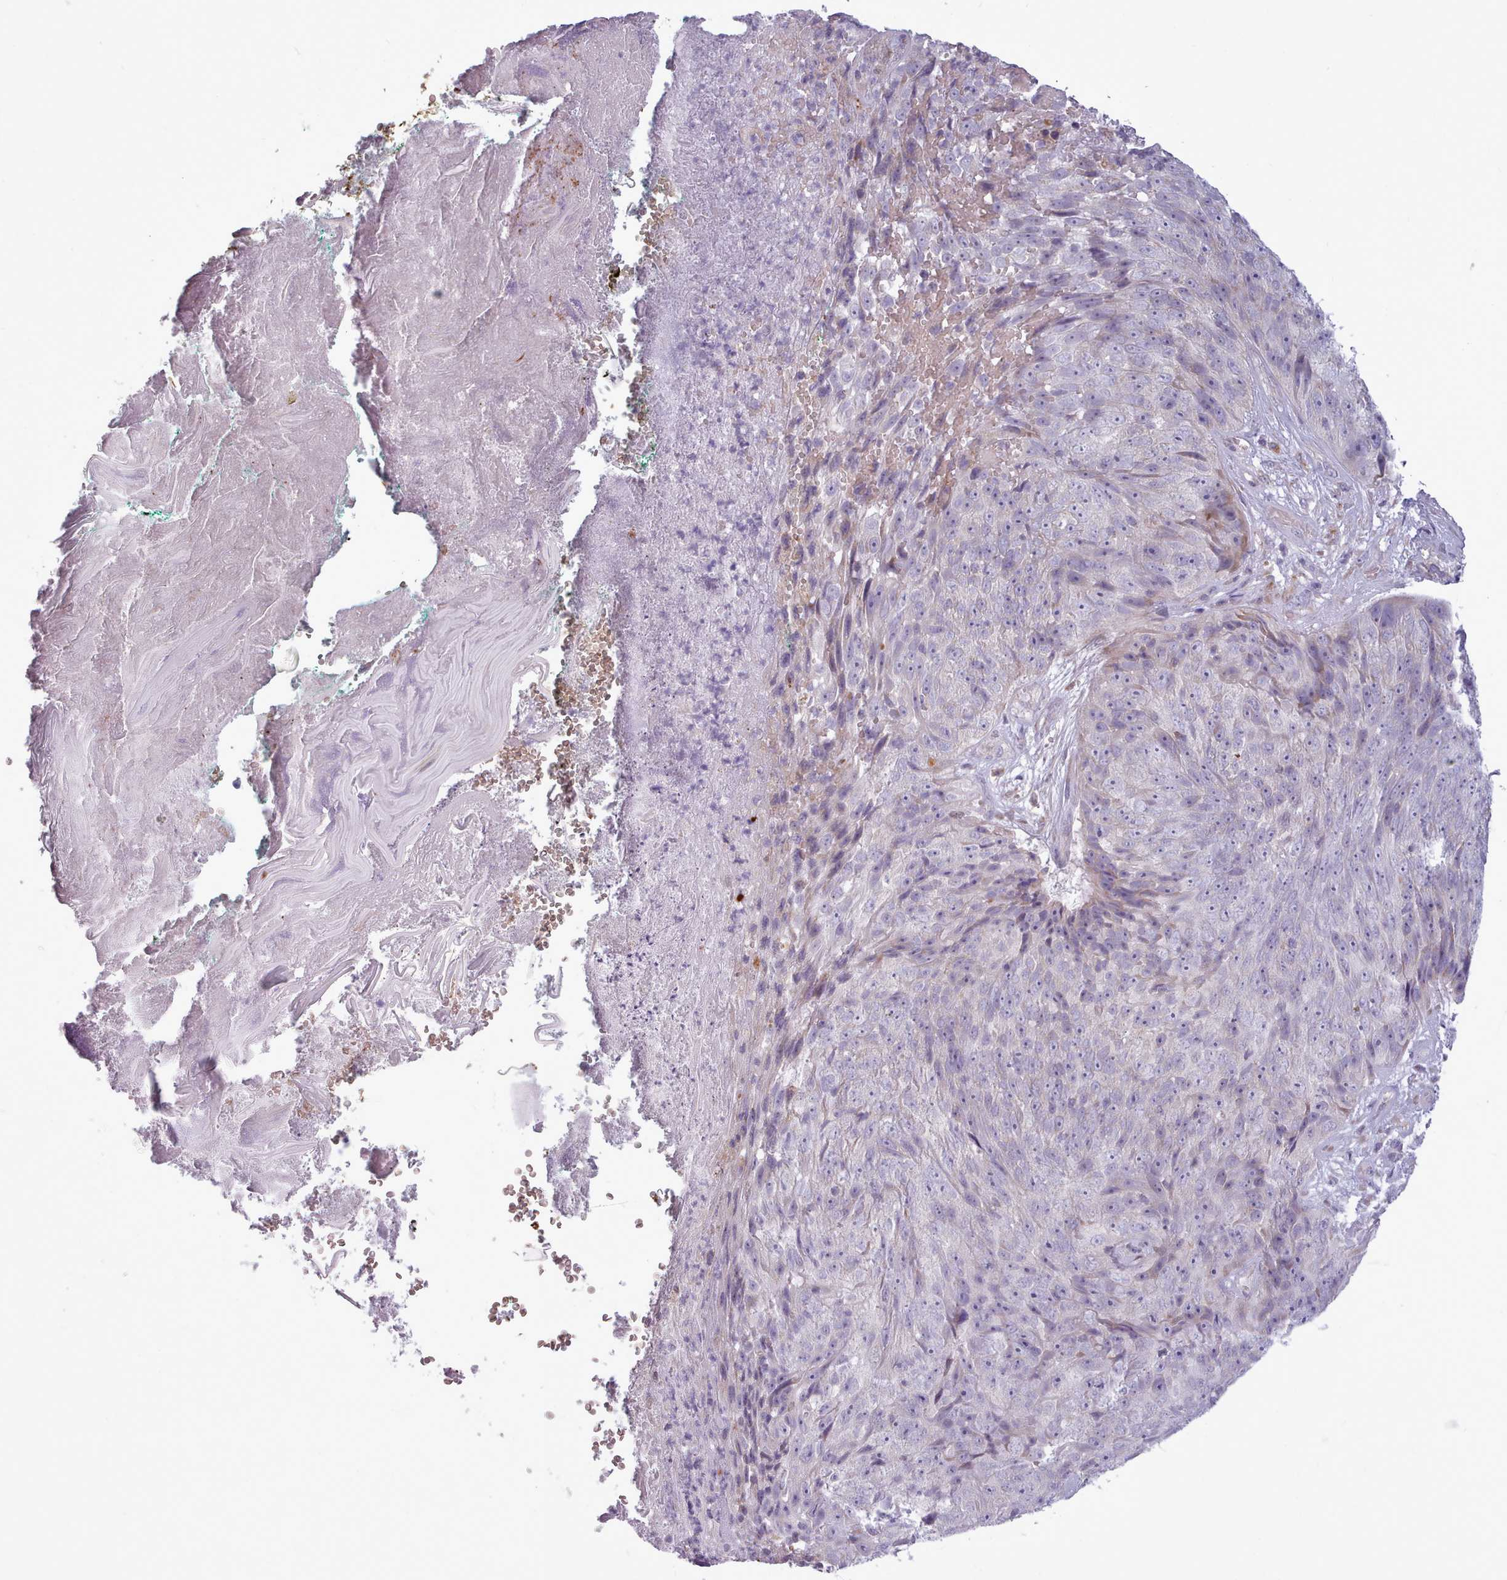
{"staining": {"intensity": "negative", "quantity": "none", "location": "none"}, "tissue": "skin cancer", "cell_type": "Tumor cells", "image_type": "cancer", "snomed": [{"axis": "morphology", "description": "Squamous cell carcinoma, NOS"}, {"axis": "topography", "description": "Skin"}], "caption": "Tumor cells show no significant protein expression in skin cancer. Nuclei are stained in blue.", "gene": "AVL9", "patient": {"sex": "female", "age": 87}}